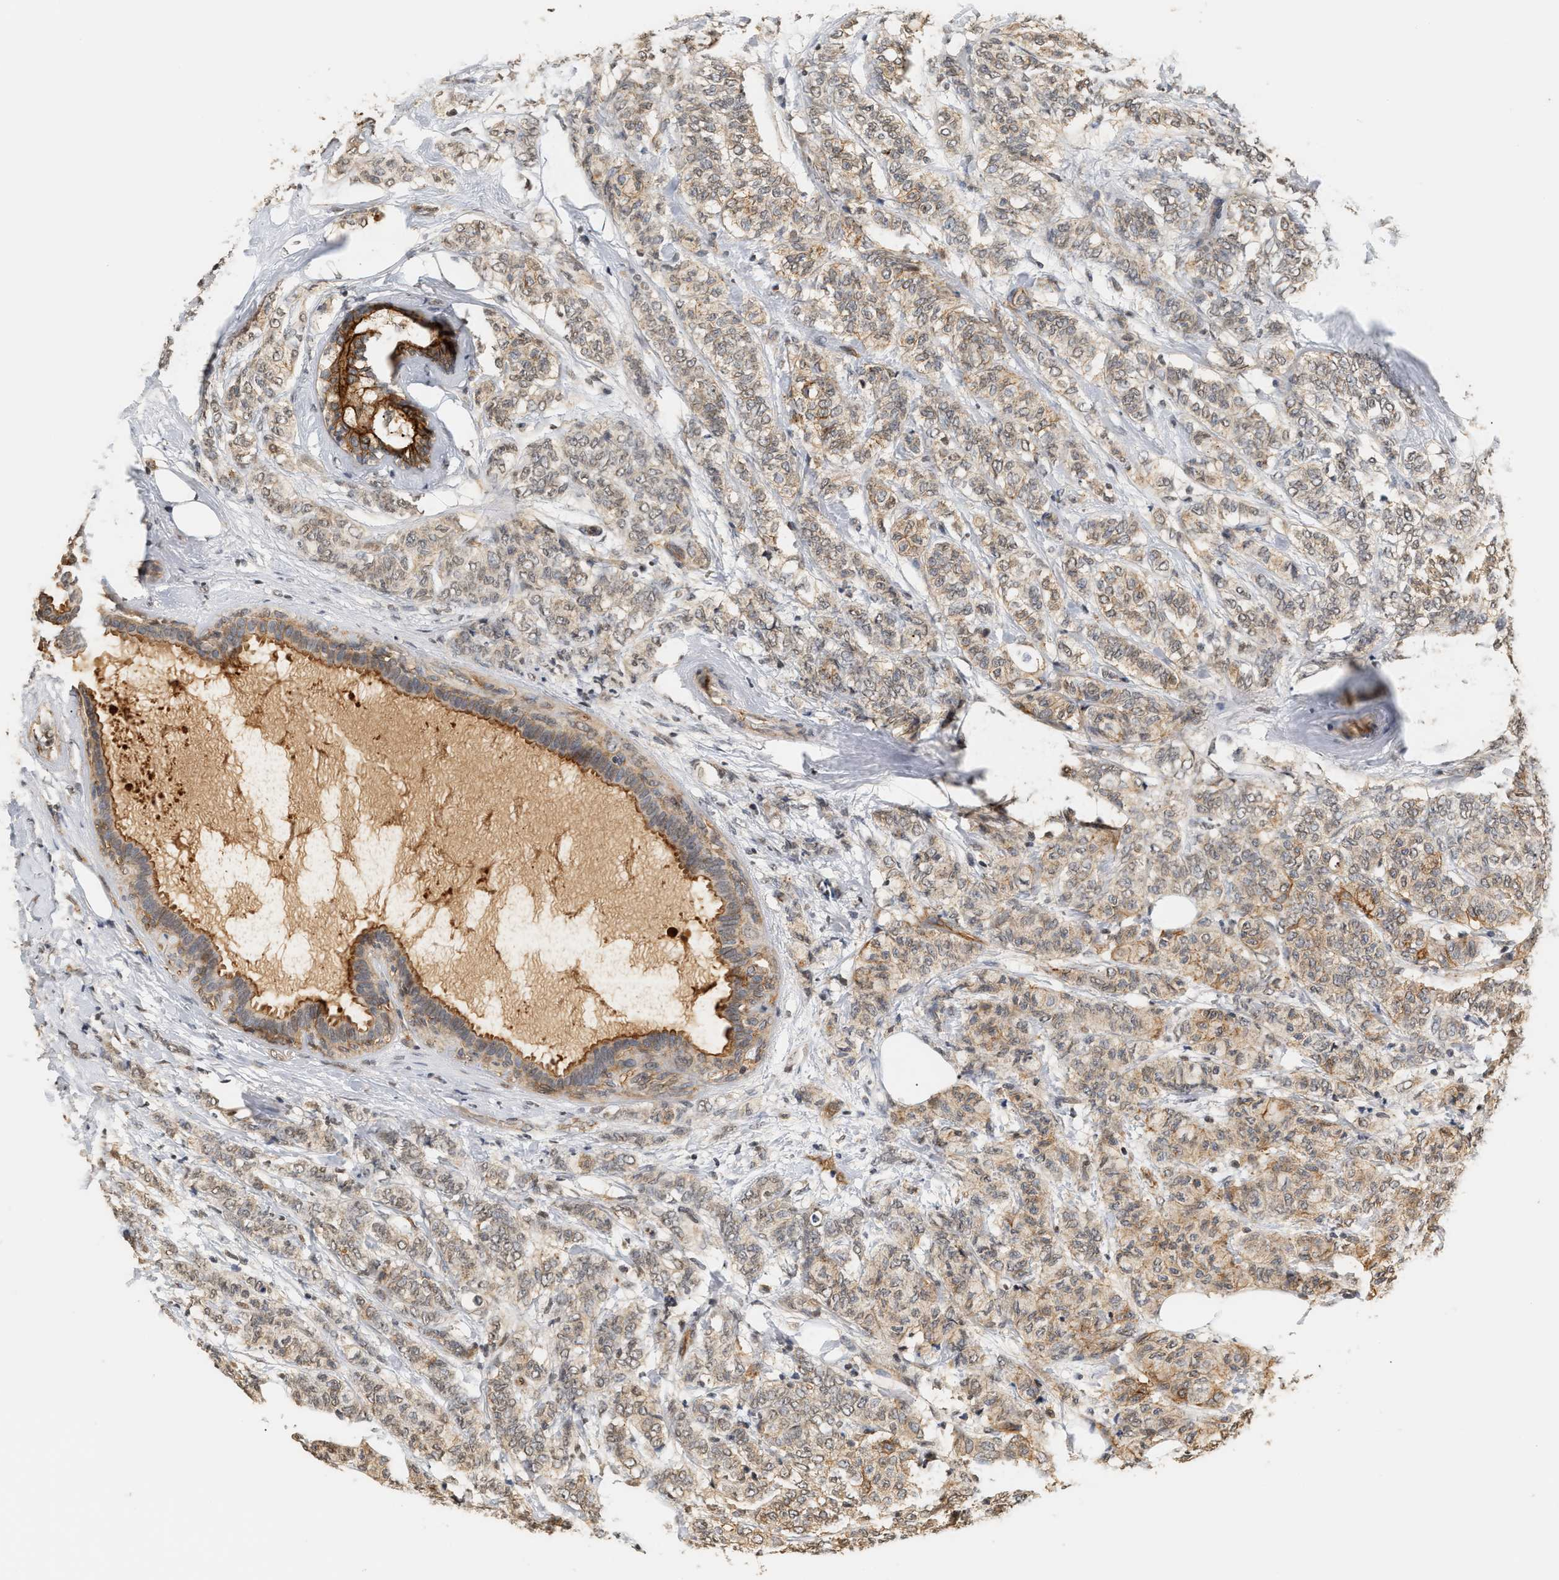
{"staining": {"intensity": "weak", "quantity": "25%-75%", "location": "cytoplasmic/membranous"}, "tissue": "breast cancer", "cell_type": "Tumor cells", "image_type": "cancer", "snomed": [{"axis": "morphology", "description": "Lobular carcinoma"}, {"axis": "topography", "description": "Breast"}], "caption": "Breast cancer tissue displays weak cytoplasmic/membranous staining in approximately 25%-75% of tumor cells, visualized by immunohistochemistry.", "gene": "PLXND1", "patient": {"sex": "female", "age": 60}}